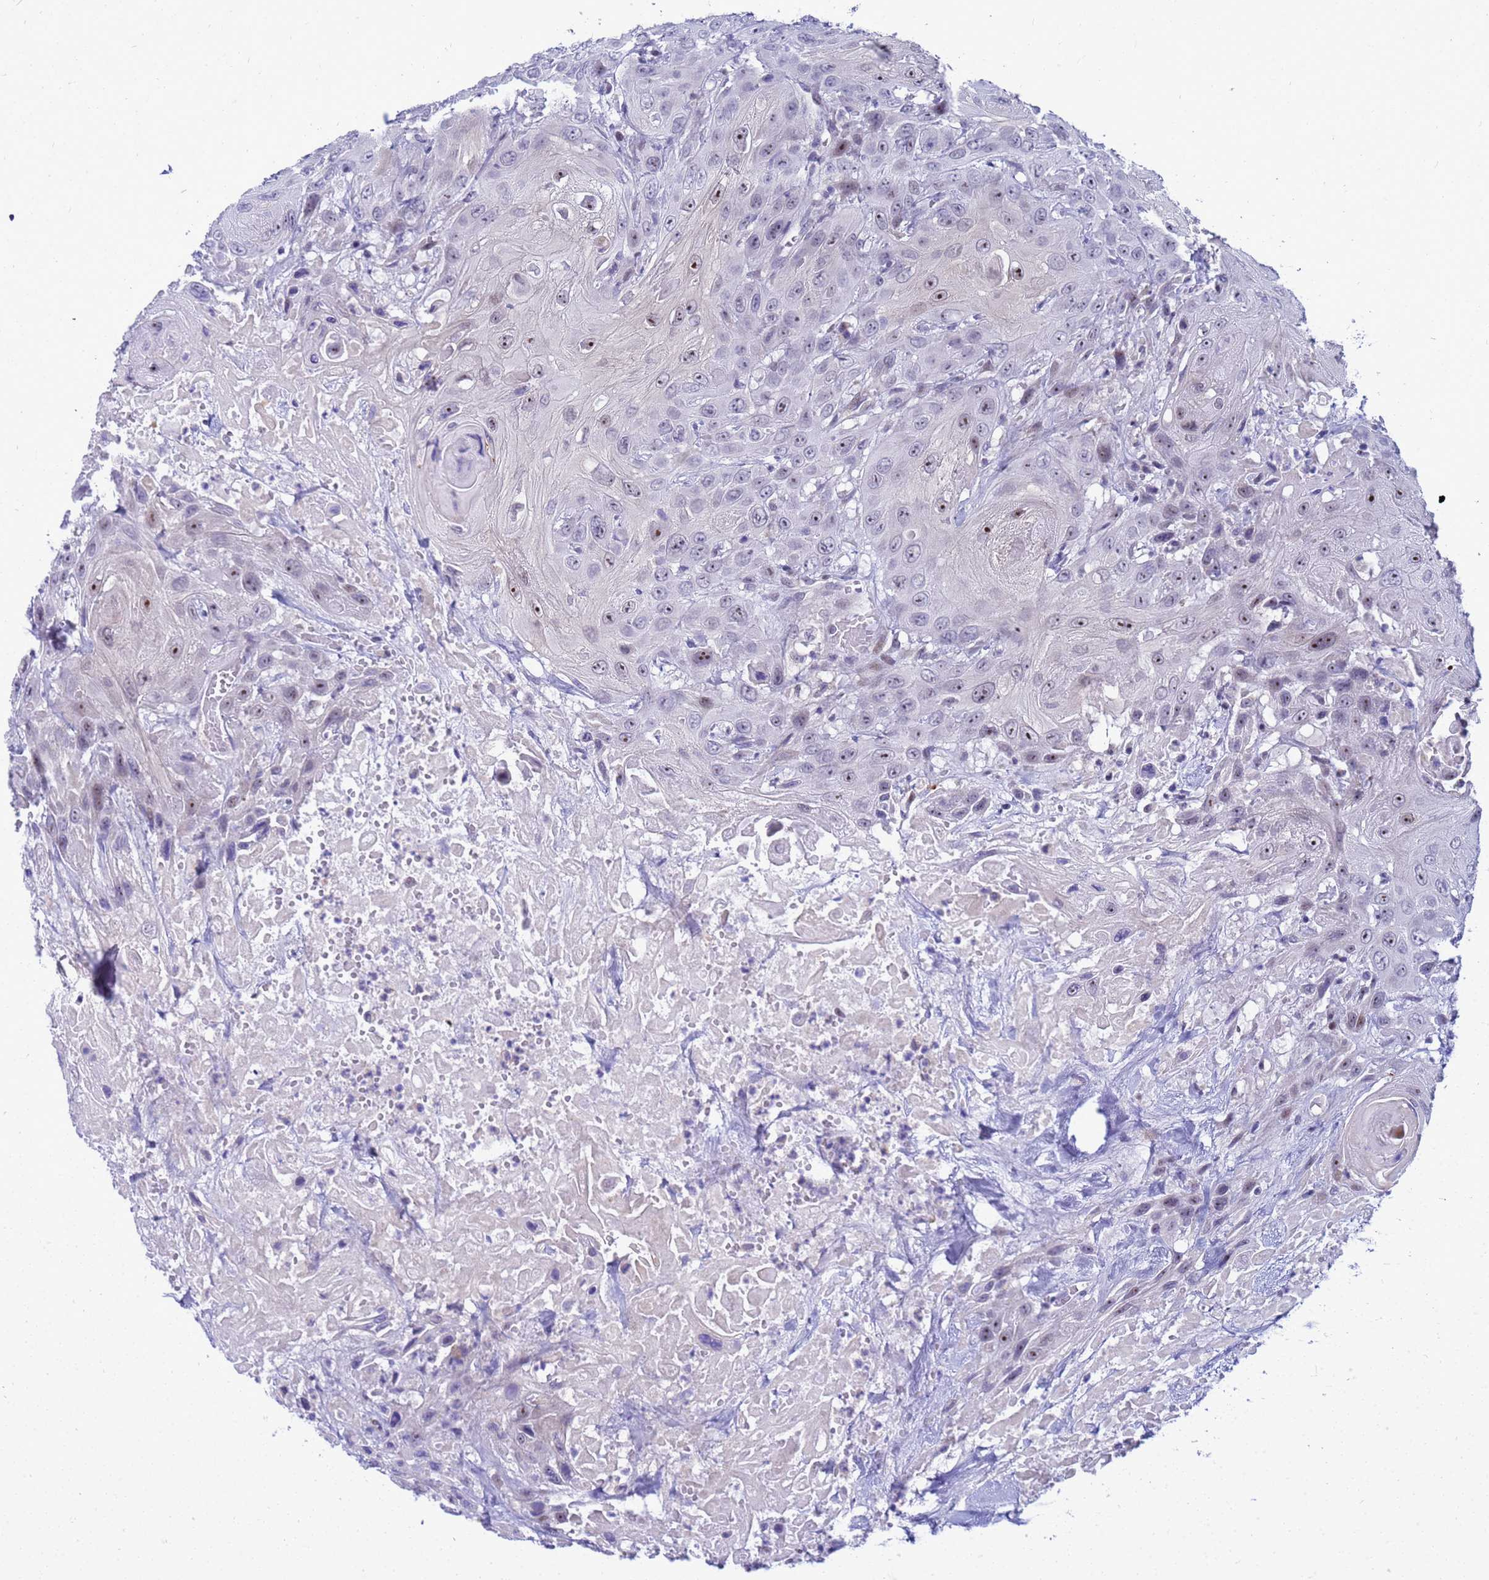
{"staining": {"intensity": "moderate", "quantity": "<25%", "location": "nuclear"}, "tissue": "head and neck cancer", "cell_type": "Tumor cells", "image_type": "cancer", "snomed": [{"axis": "morphology", "description": "Squamous cell carcinoma, NOS"}, {"axis": "topography", "description": "Head-Neck"}], "caption": "A micrograph of human head and neck cancer stained for a protein reveals moderate nuclear brown staining in tumor cells.", "gene": "LRATD1", "patient": {"sex": "male", "age": 81}}